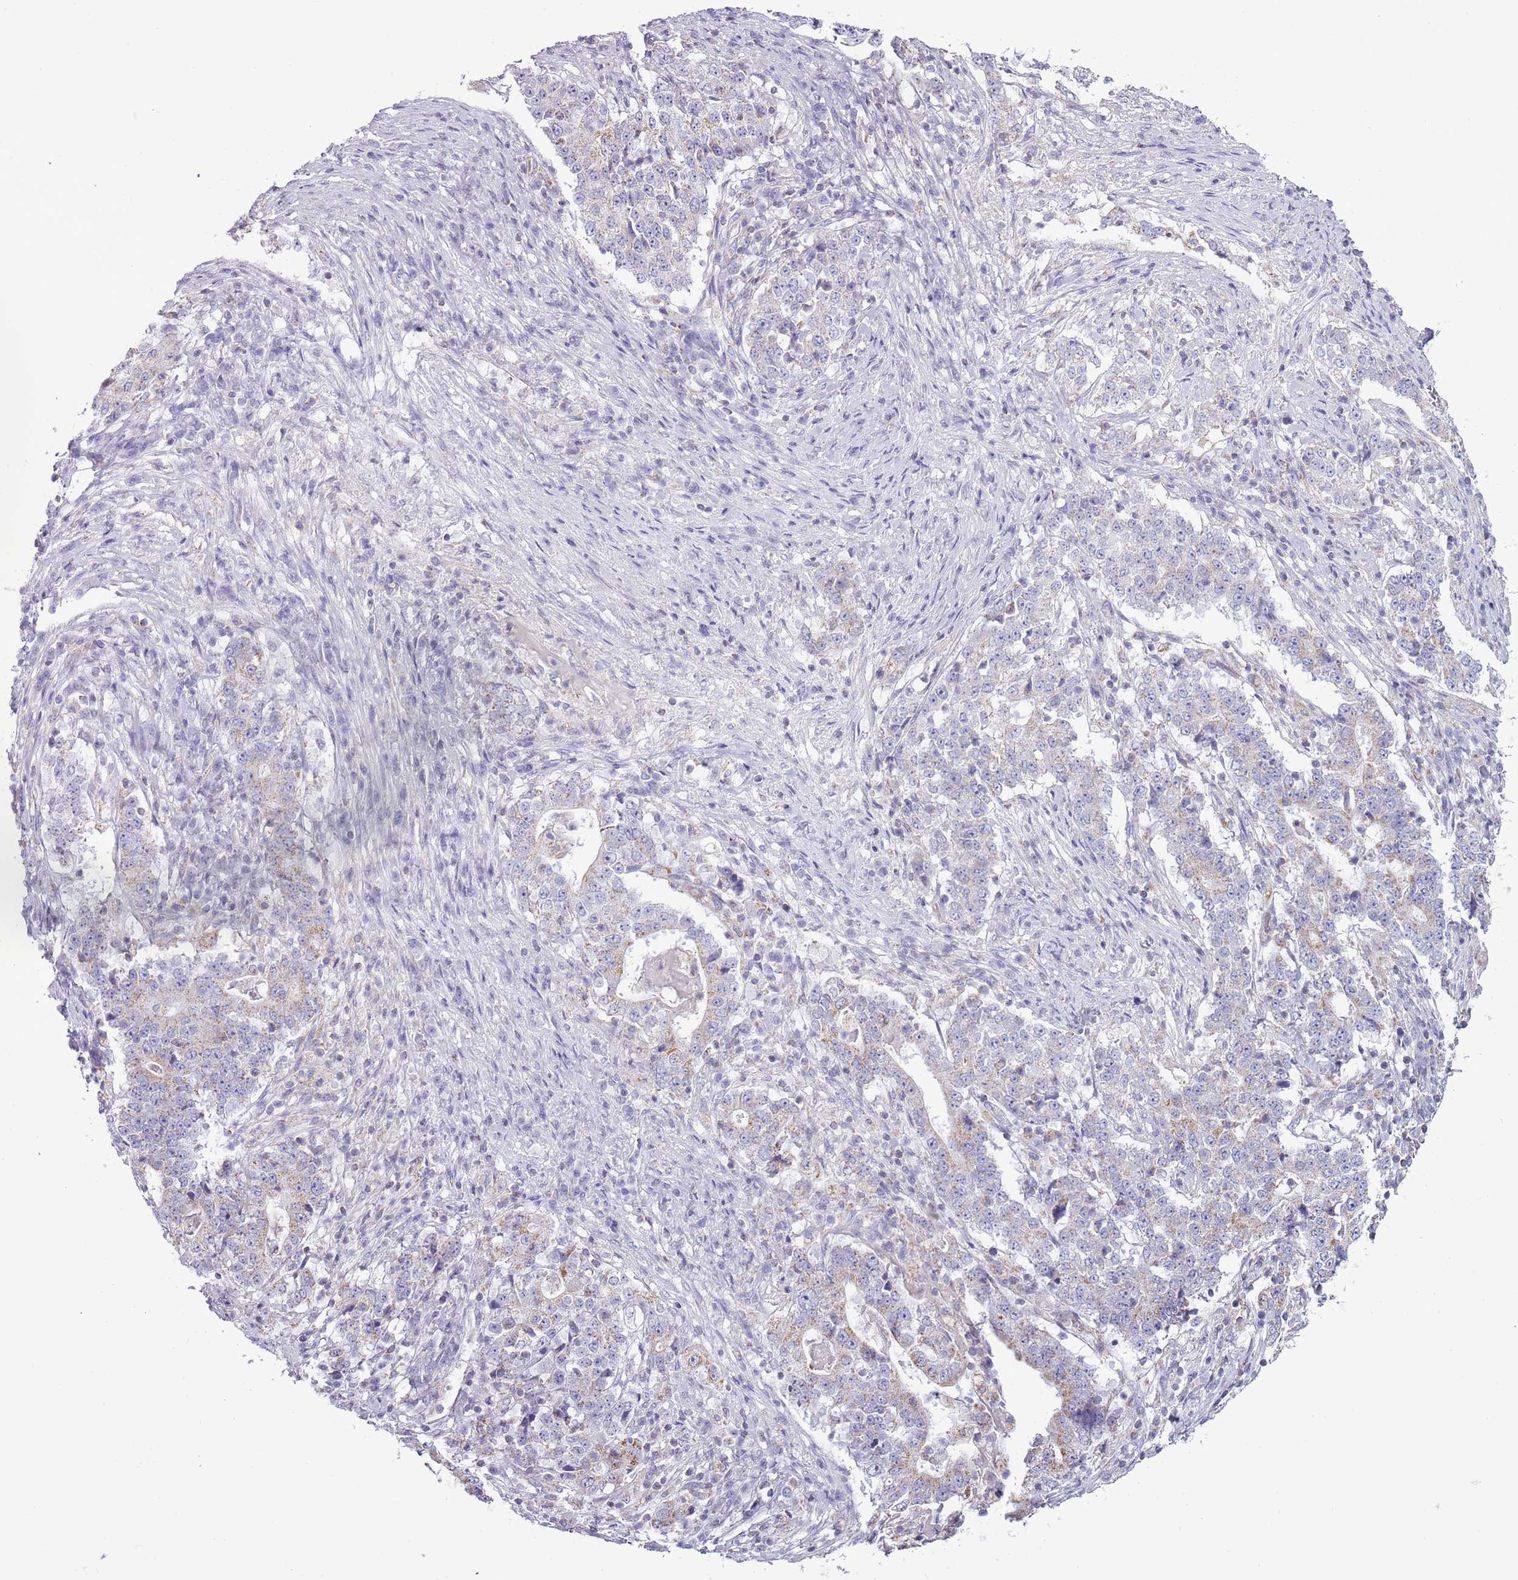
{"staining": {"intensity": "weak", "quantity": "<25%", "location": "cytoplasmic/membranous"}, "tissue": "stomach cancer", "cell_type": "Tumor cells", "image_type": "cancer", "snomed": [{"axis": "morphology", "description": "Adenocarcinoma, NOS"}, {"axis": "topography", "description": "Stomach"}], "caption": "Immunohistochemistry (IHC) photomicrograph of human adenocarcinoma (stomach) stained for a protein (brown), which shows no positivity in tumor cells.", "gene": "SLC23A1", "patient": {"sex": "male", "age": 59}}